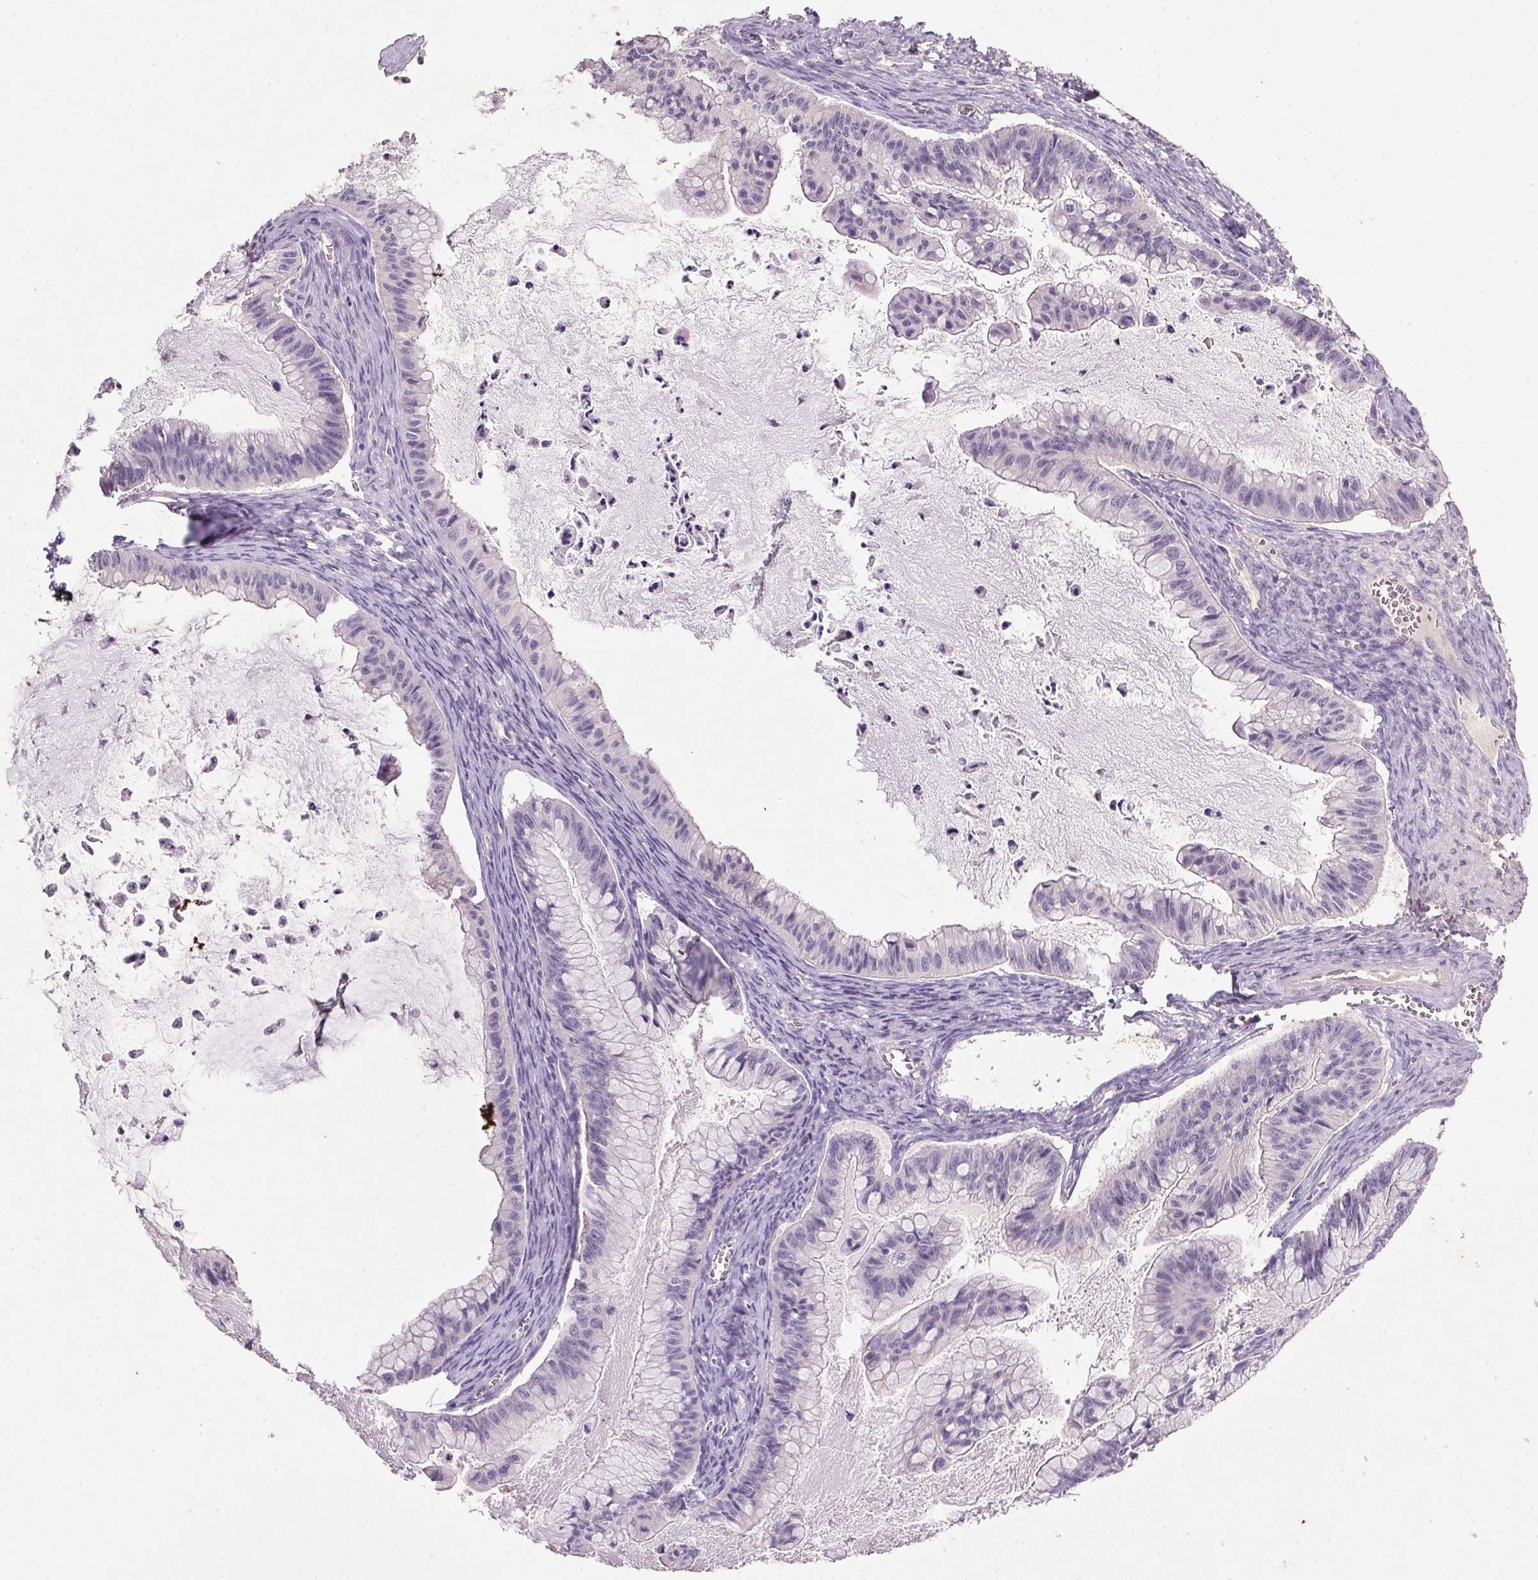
{"staining": {"intensity": "negative", "quantity": "none", "location": "none"}, "tissue": "ovarian cancer", "cell_type": "Tumor cells", "image_type": "cancer", "snomed": [{"axis": "morphology", "description": "Cystadenocarcinoma, mucinous, NOS"}, {"axis": "topography", "description": "Ovary"}], "caption": "A high-resolution histopathology image shows immunohistochemistry (IHC) staining of mucinous cystadenocarcinoma (ovarian), which demonstrates no significant expression in tumor cells.", "gene": "APOC4", "patient": {"sex": "female", "age": 72}}